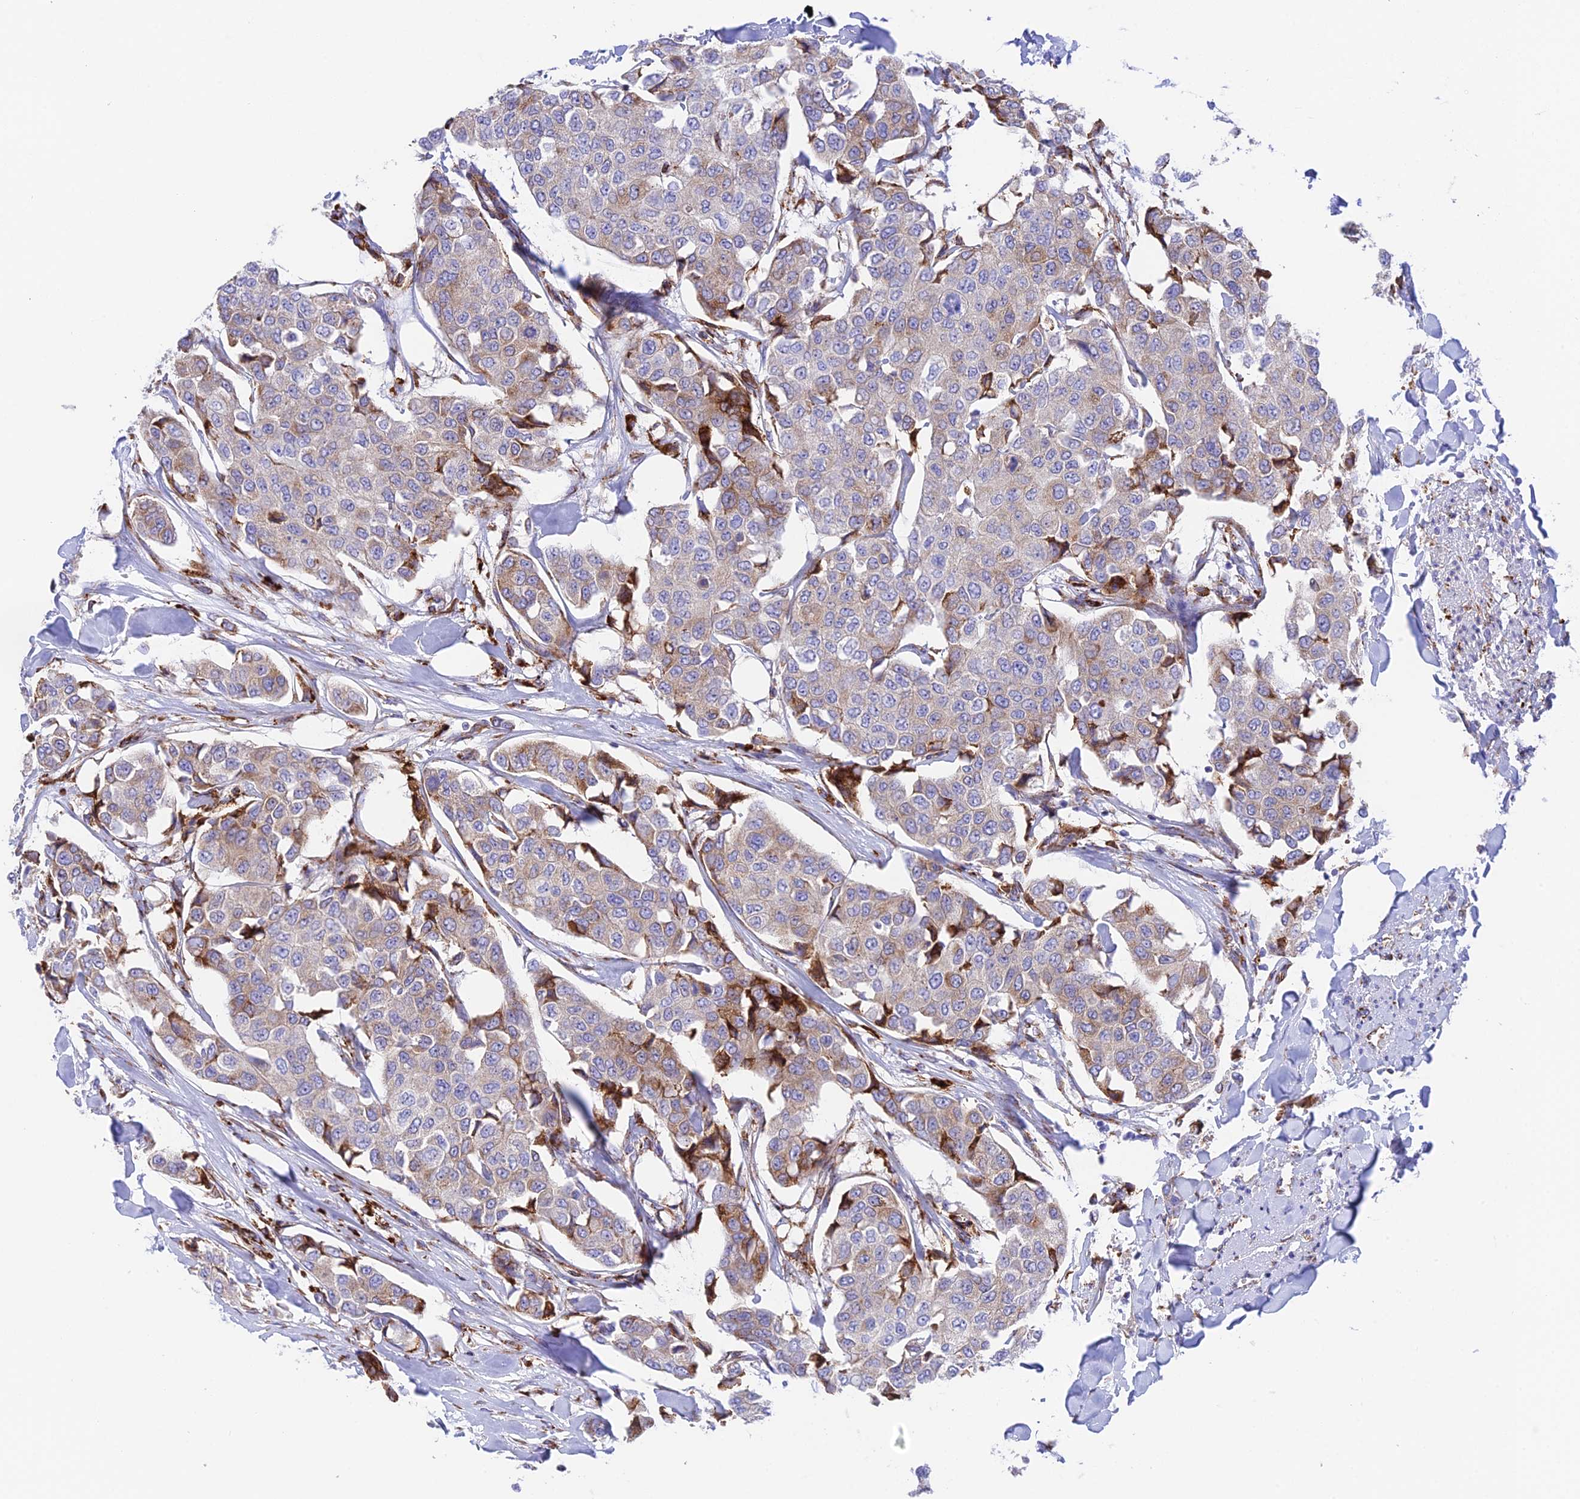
{"staining": {"intensity": "strong", "quantity": "<25%", "location": "cytoplasmic/membranous"}, "tissue": "breast cancer", "cell_type": "Tumor cells", "image_type": "cancer", "snomed": [{"axis": "morphology", "description": "Duct carcinoma"}, {"axis": "topography", "description": "Breast"}], "caption": "An immunohistochemistry photomicrograph of tumor tissue is shown. Protein staining in brown highlights strong cytoplasmic/membranous positivity in breast cancer (intraductal carcinoma) within tumor cells.", "gene": "TUBGCP6", "patient": {"sex": "female", "age": 80}}